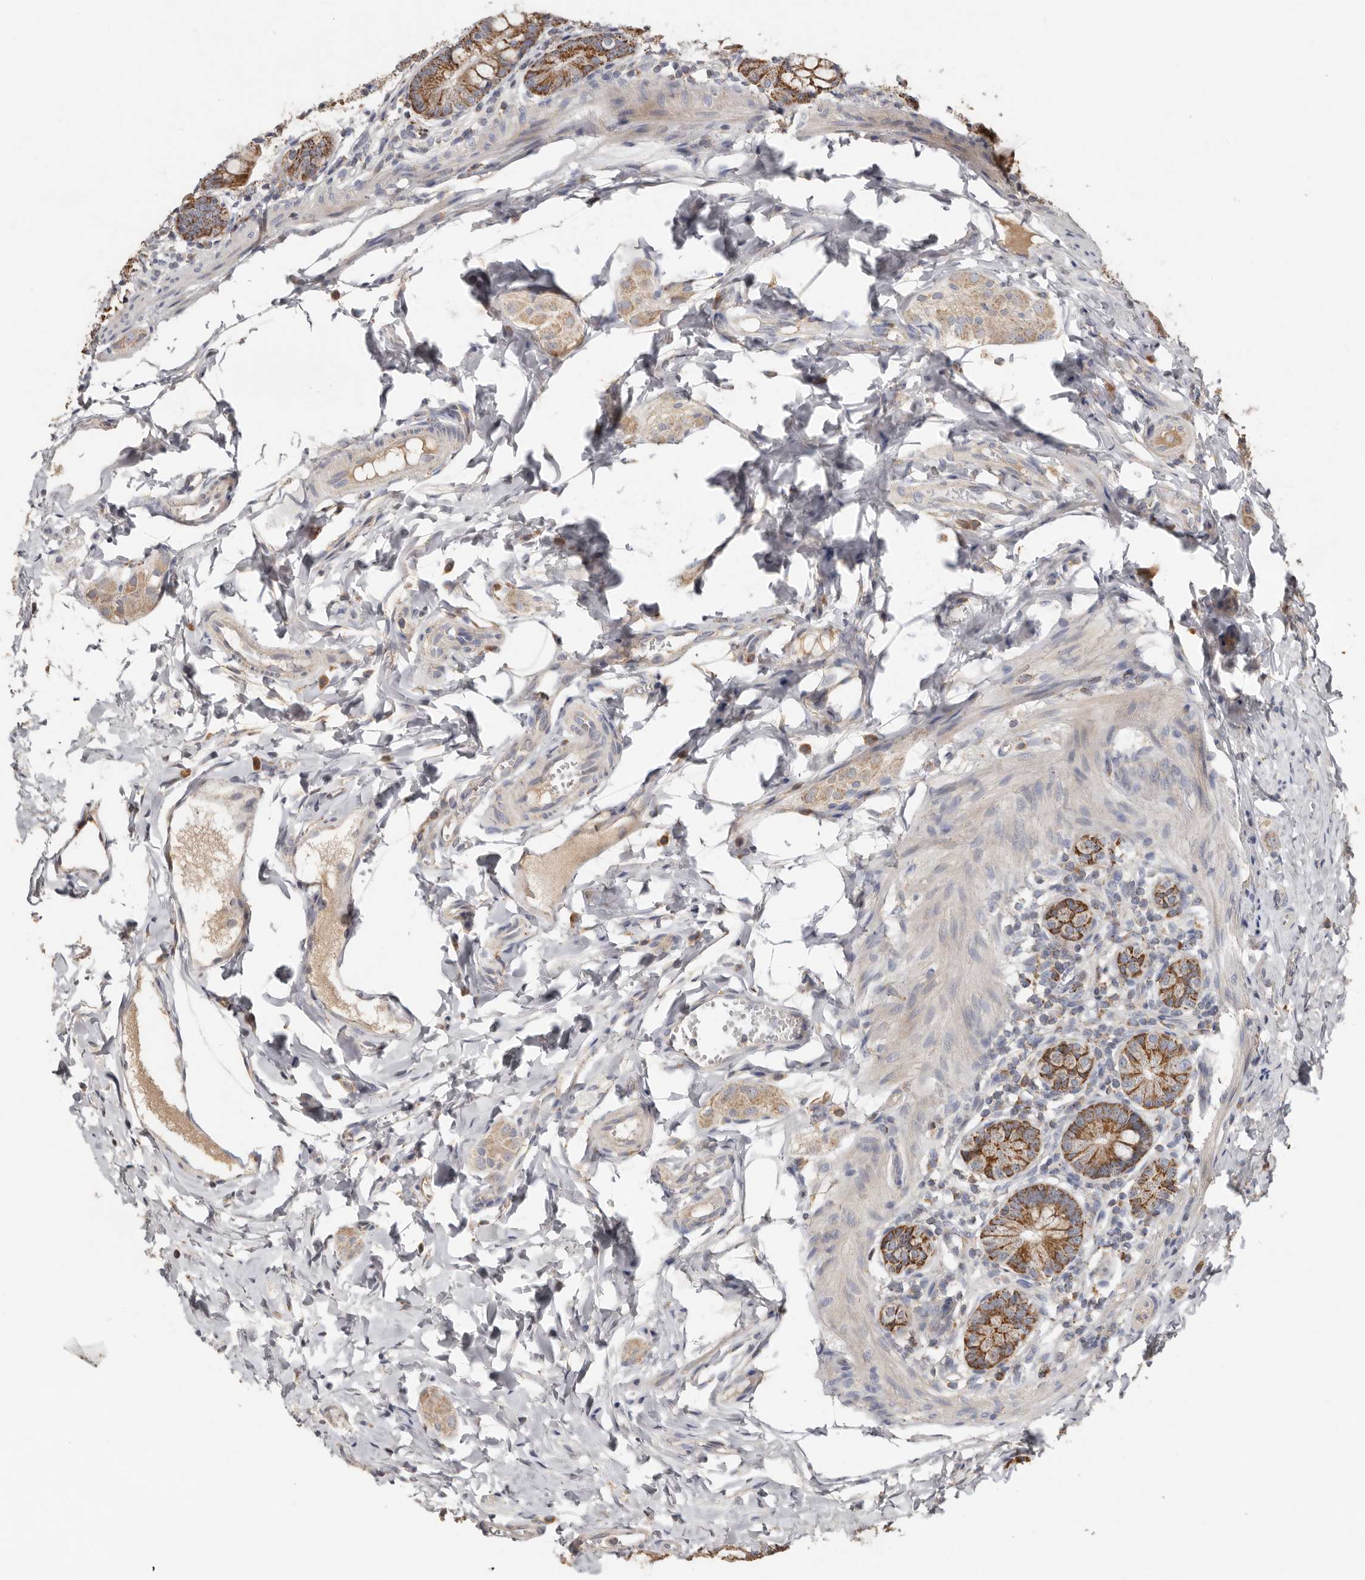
{"staining": {"intensity": "moderate", "quantity": ">75%", "location": "cytoplasmic/membranous"}, "tissue": "small intestine", "cell_type": "Glandular cells", "image_type": "normal", "snomed": [{"axis": "morphology", "description": "Normal tissue, NOS"}, {"axis": "topography", "description": "Small intestine"}], "caption": "Small intestine stained with immunohistochemistry (IHC) reveals moderate cytoplasmic/membranous staining in about >75% of glandular cells. (brown staining indicates protein expression, while blue staining denotes nuclei).", "gene": "KIF26B", "patient": {"sex": "male", "age": 7}}